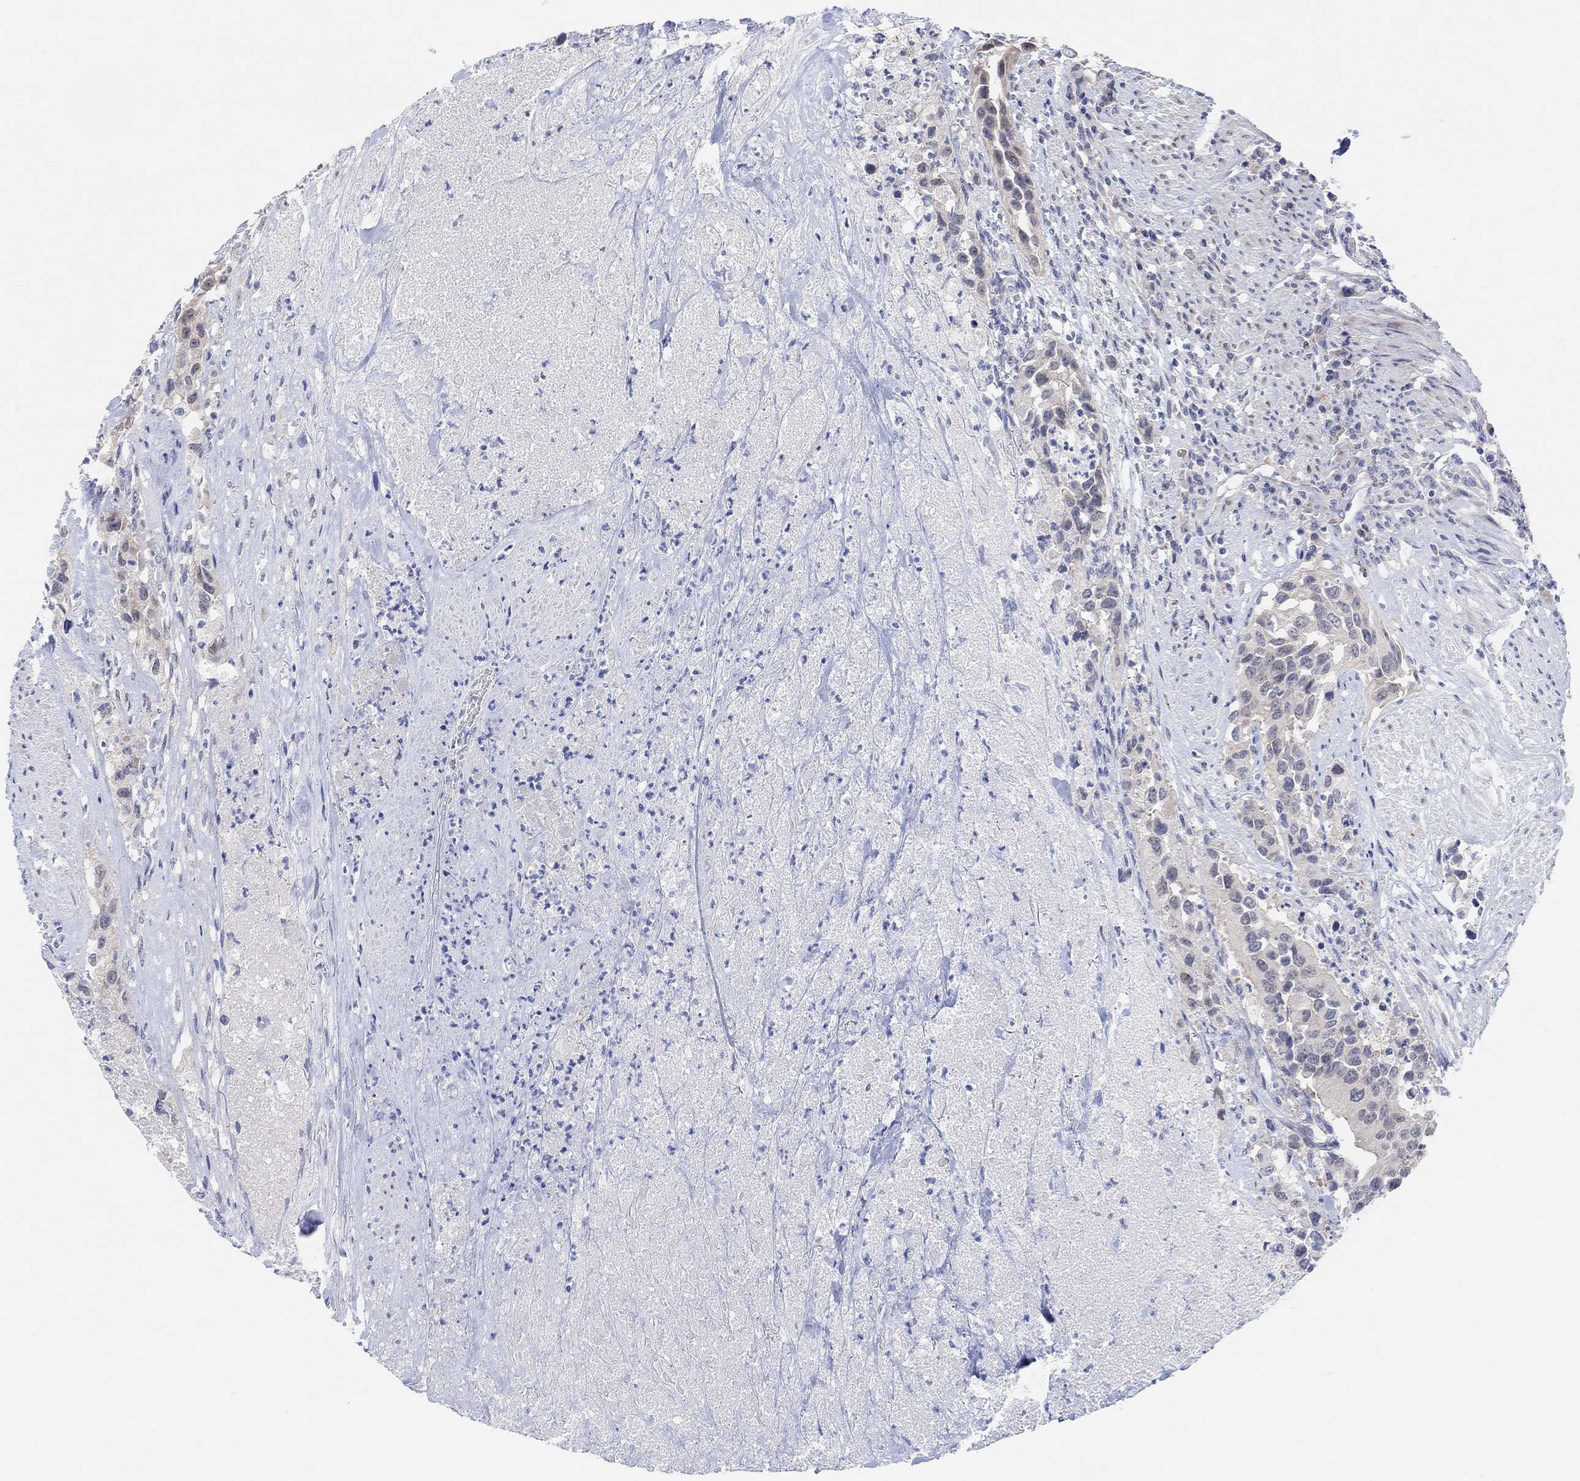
{"staining": {"intensity": "negative", "quantity": "none", "location": "none"}, "tissue": "urothelial cancer", "cell_type": "Tumor cells", "image_type": "cancer", "snomed": [{"axis": "morphology", "description": "Urothelial carcinoma, High grade"}, {"axis": "topography", "description": "Urinary bladder"}], "caption": "There is no significant positivity in tumor cells of high-grade urothelial carcinoma.", "gene": "CNTF", "patient": {"sex": "female", "age": 73}}